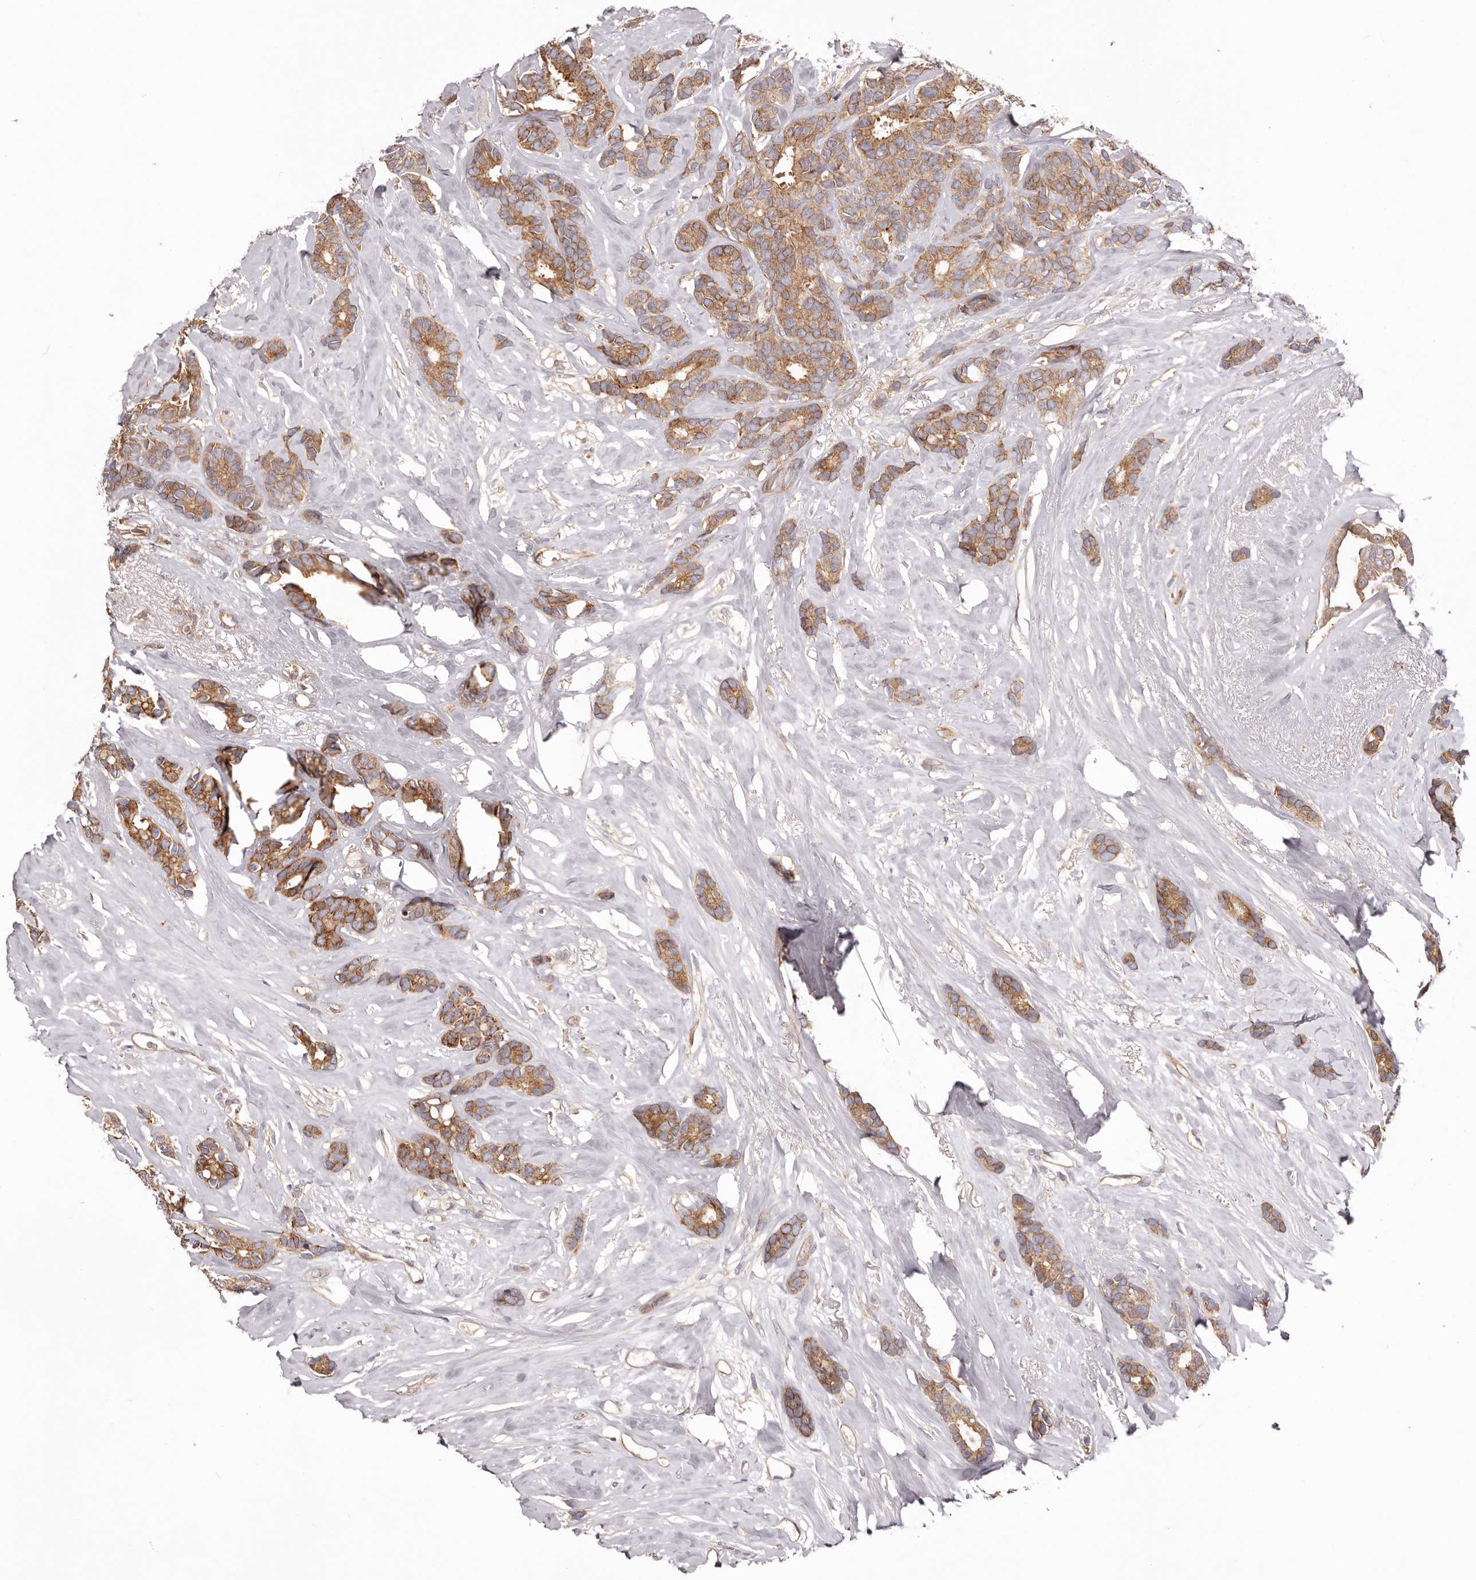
{"staining": {"intensity": "moderate", "quantity": ">75%", "location": "cytoplasmic/membranous"}, "tissue": "breast cancer", "cell_type": "Tumor cells", "image_type": "cancer", "snomed": [{"axis": "morphology", "description": "Duct carcinoma"}, {"axis": "topography", "description": "Breast"}], "caption": "A brown stain labels moderate cytoplasmic/membranous staining of a protein in intraductal carcinoma (breast) tumor cells. (Brightfield microscopy of DAB IHC at high magnification).", "gene": "DMRT2", "patient": {"sex": "female", "age": 87}}